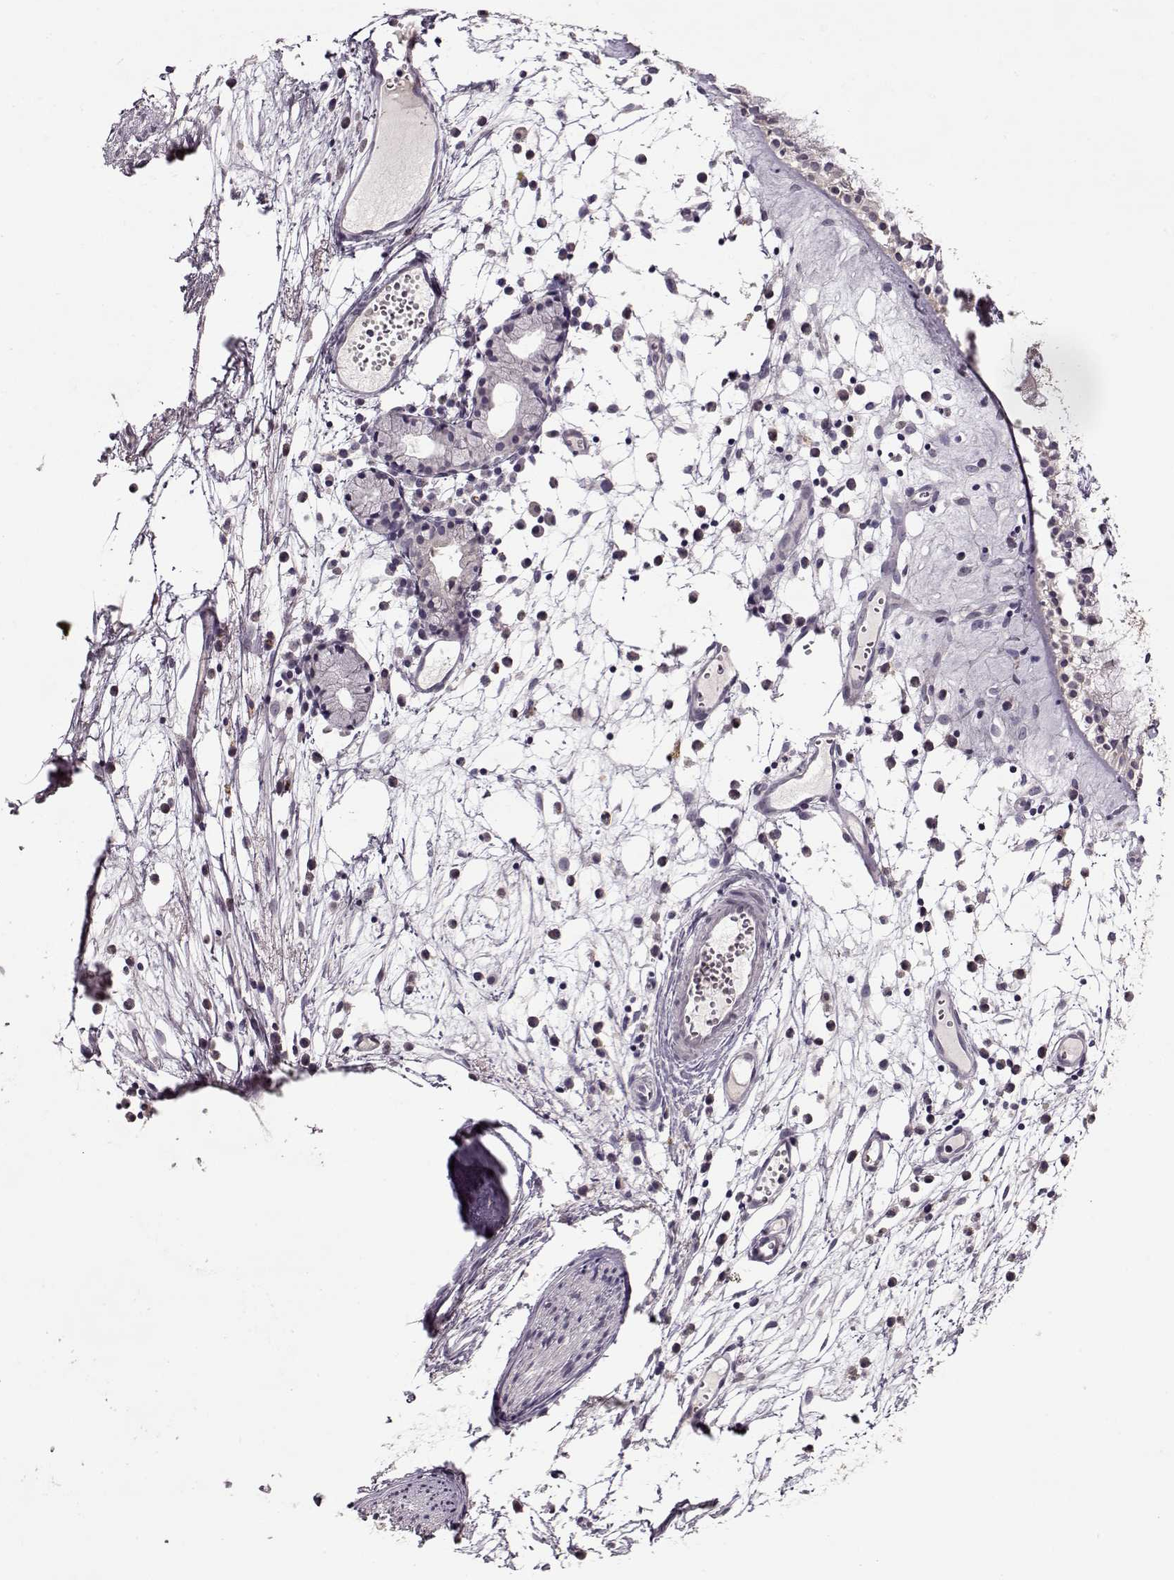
{"staining": {"intensity": "negative", "quantity": "none", "location": "none"}, "tissue": "nasopharynx", "cell_type": "Respiratory epithelial cells", "image_type": "normal", "snomed": [{"axis": "morphology", "description": "Normal tissue, NOS"}, {"axis": "topography", "description": "Nasopharynx"}], "caption": "A histopathology image of nasopharynx stained for a protein reveals no brown staining in respiratory epithelial cells.", "gene": "ACOT11", "patient": {"sex": "female", "age": 85}}